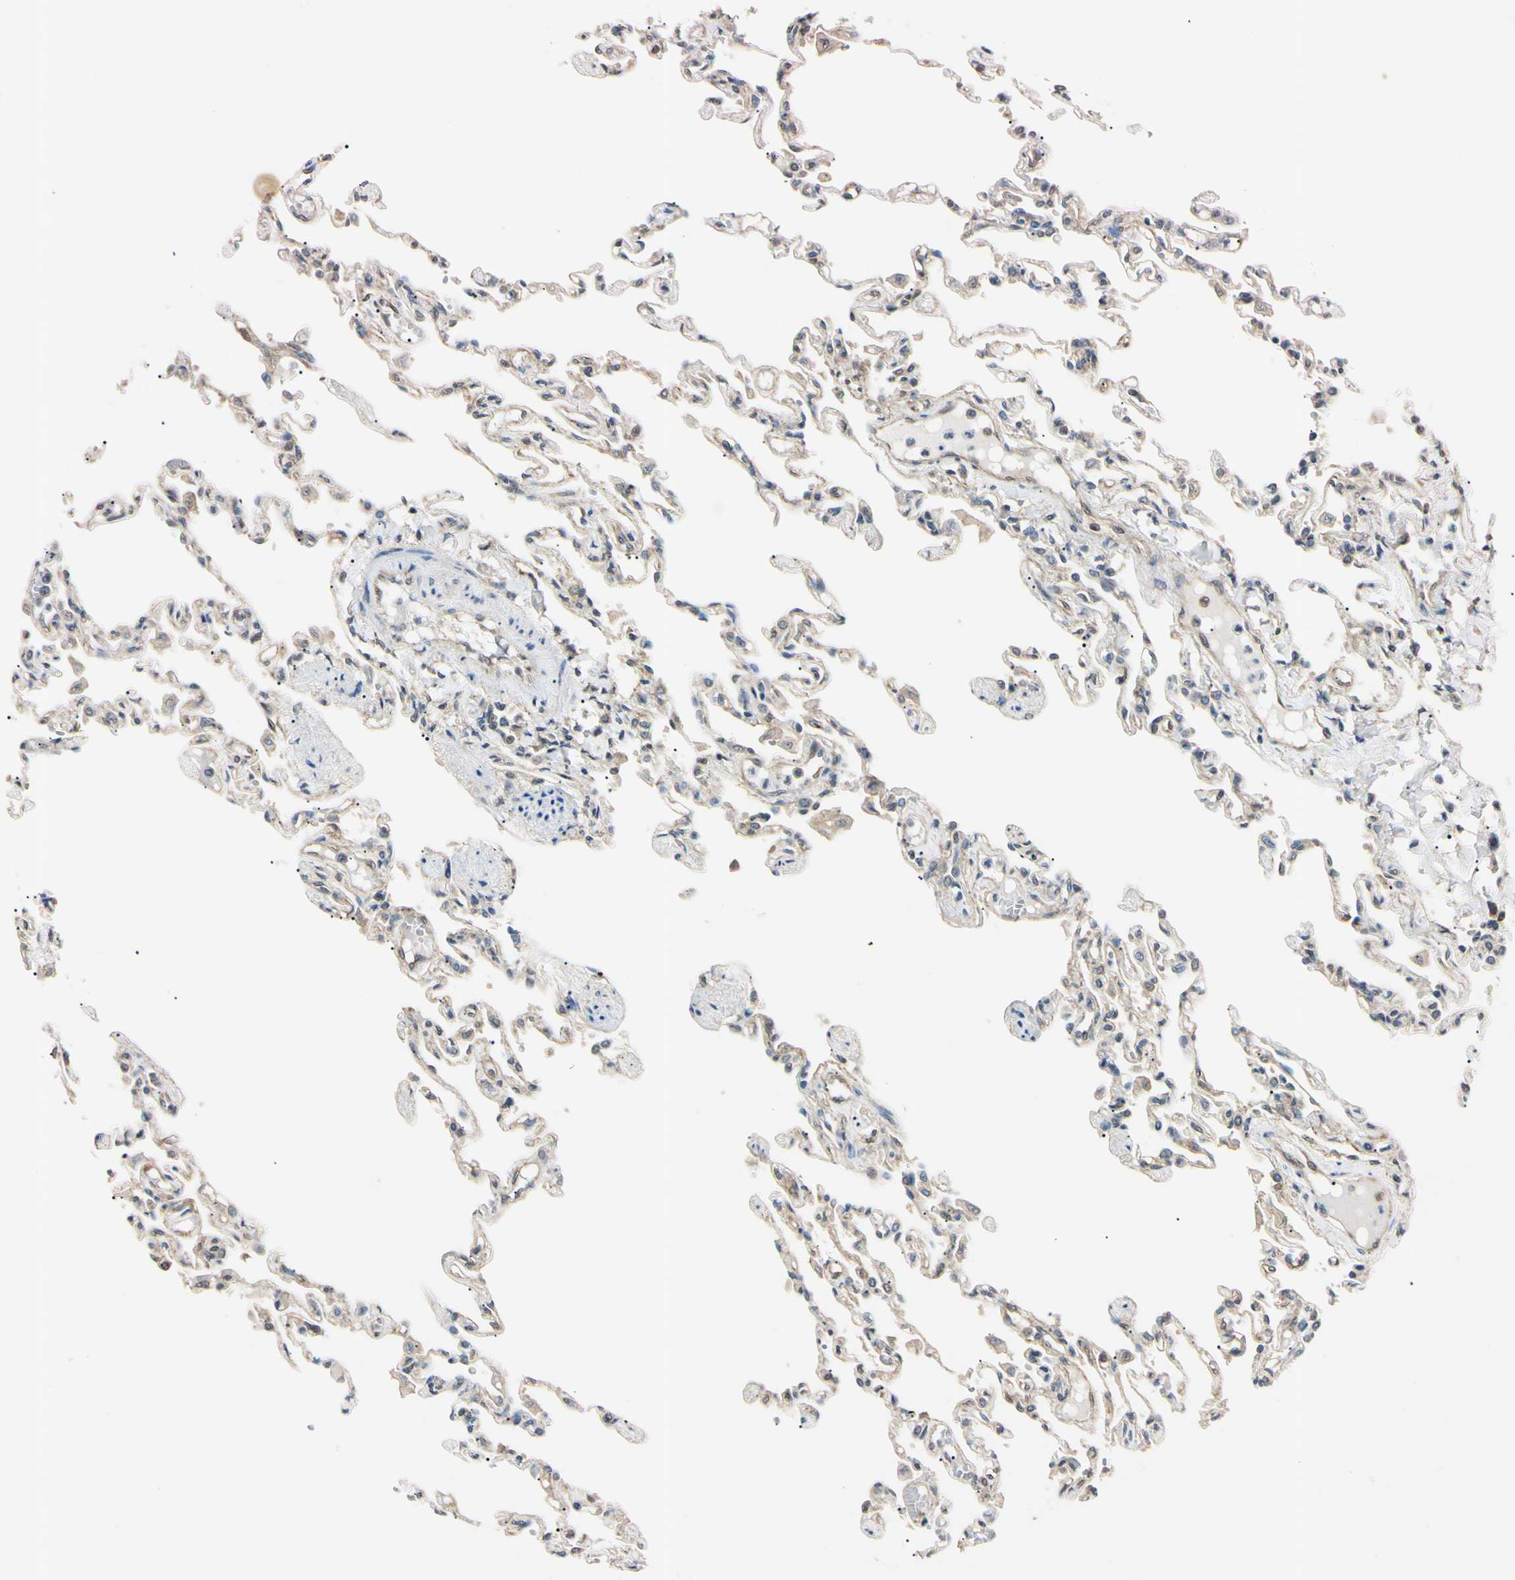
{"staining": {"intensity": "weak", "quantity": "<25%", "location": "cytoplasmic/membranous"}, "tissue": "lung", "cell_type": "Alveolar cells", "image_type": "normal", "snomed": [{"axis": "morphology", "description": "Normal tissue, NOS"}, {"axis": "topography", "description": "Lung"}], "caption": "There is no significant positivity in alveolar cells of lung. The staining is performed using DAB brown chromogen with nuclei counter-stained in using hematoxylin.", "gene": "EPN1", "patient": {"sex": "male", "age": 21}}